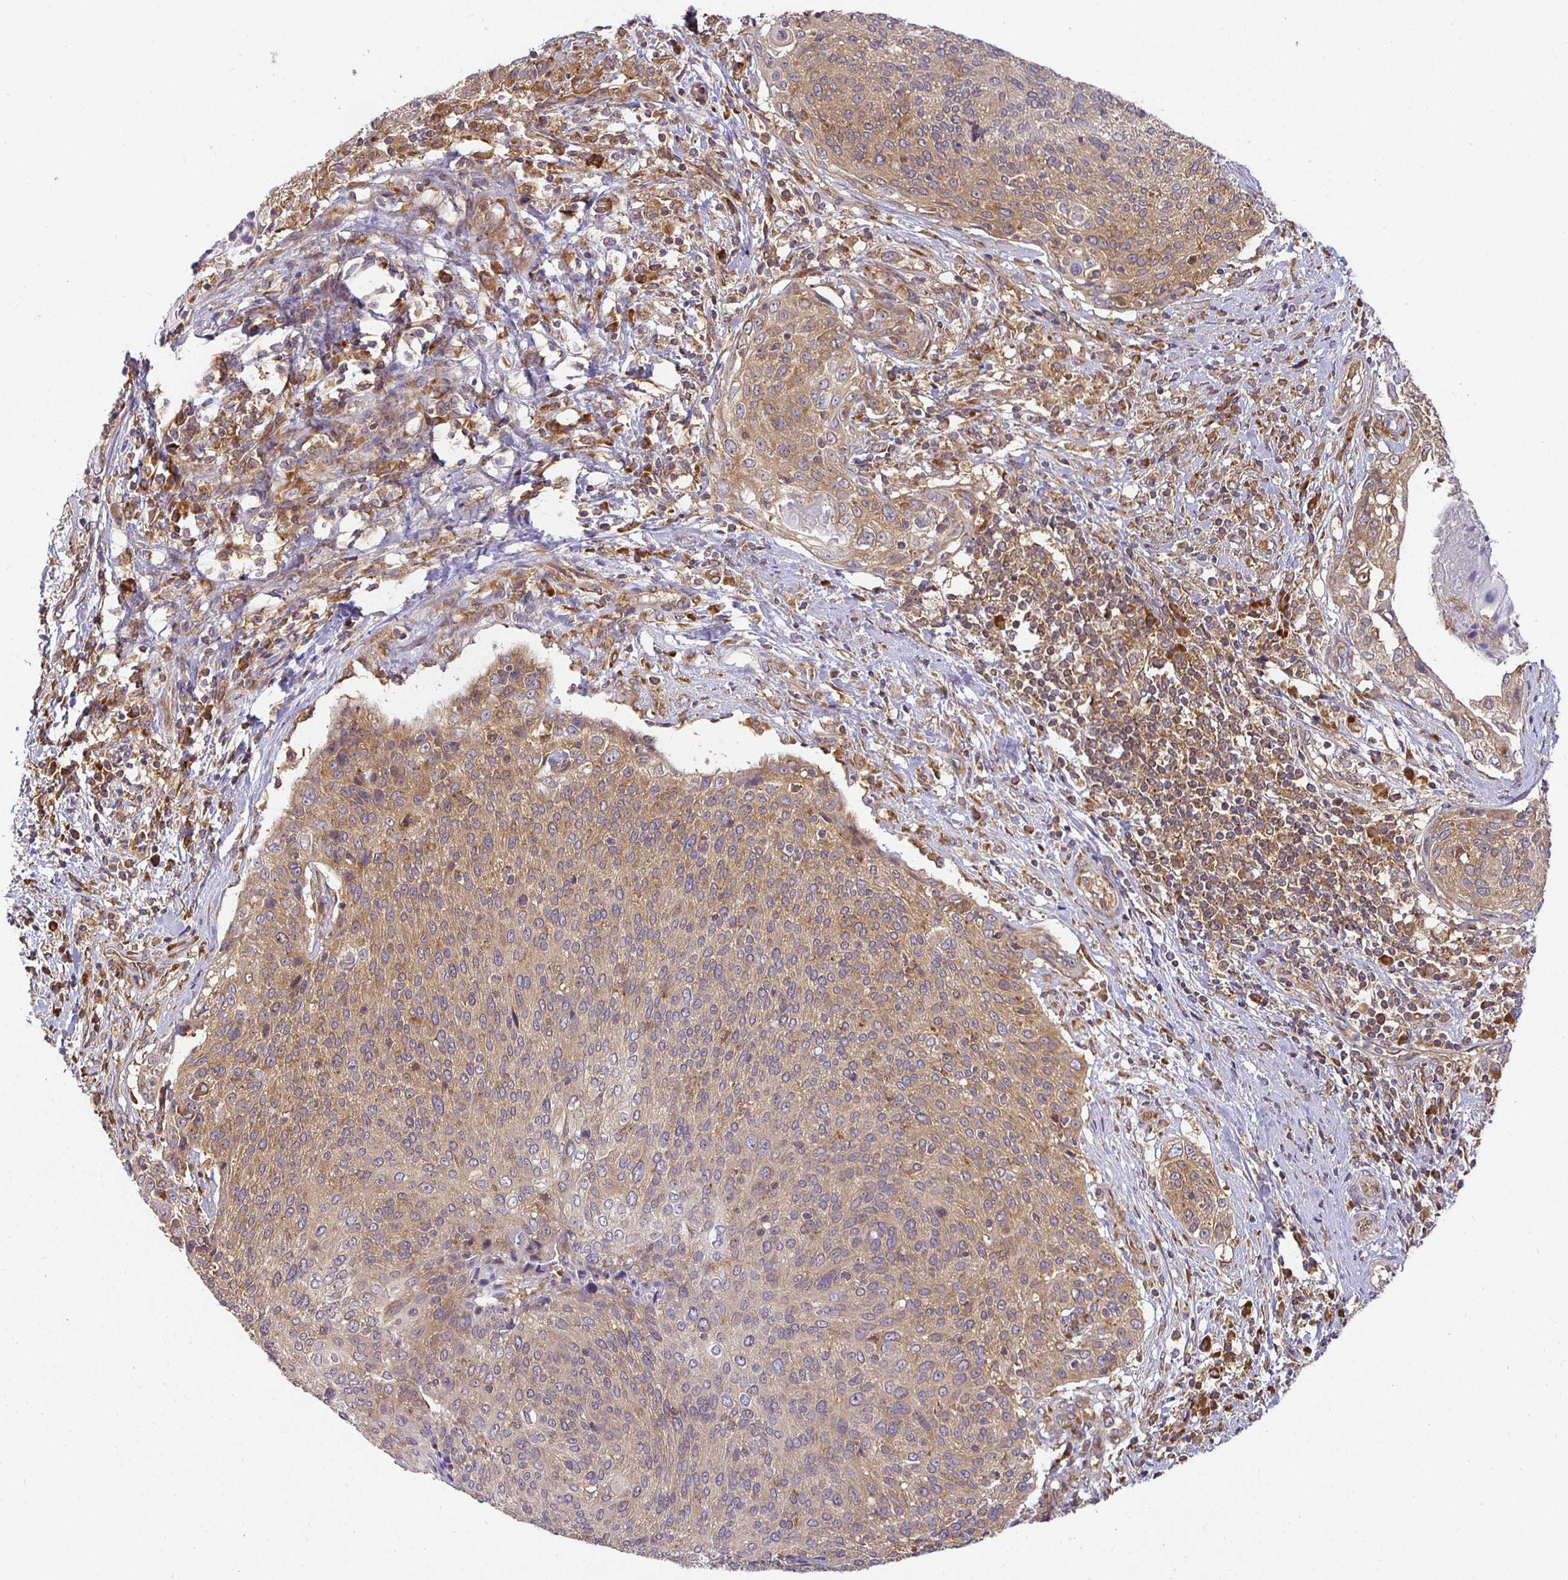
{"staining": {"intensity": "moderate", "quantity": ">75%", "location": "cytoplasmic/membranous"}, "tissue": "cervical cancer", "cell_type": "Tumor cells", "image_type": "cancer", "snomed": [{"axis": "morphology", "description": "Squamous cell carcinoma, NOS"}, {"axis": "topography", "description": "Cervix"}], "caption": "A brown stain shows moderate cytoplasmic/membranous staining of a protein in cervical squamous cell carcinoma tumor cells.", "gene": "IRAK1", "patient": {"sex": "female", "age": 31}}